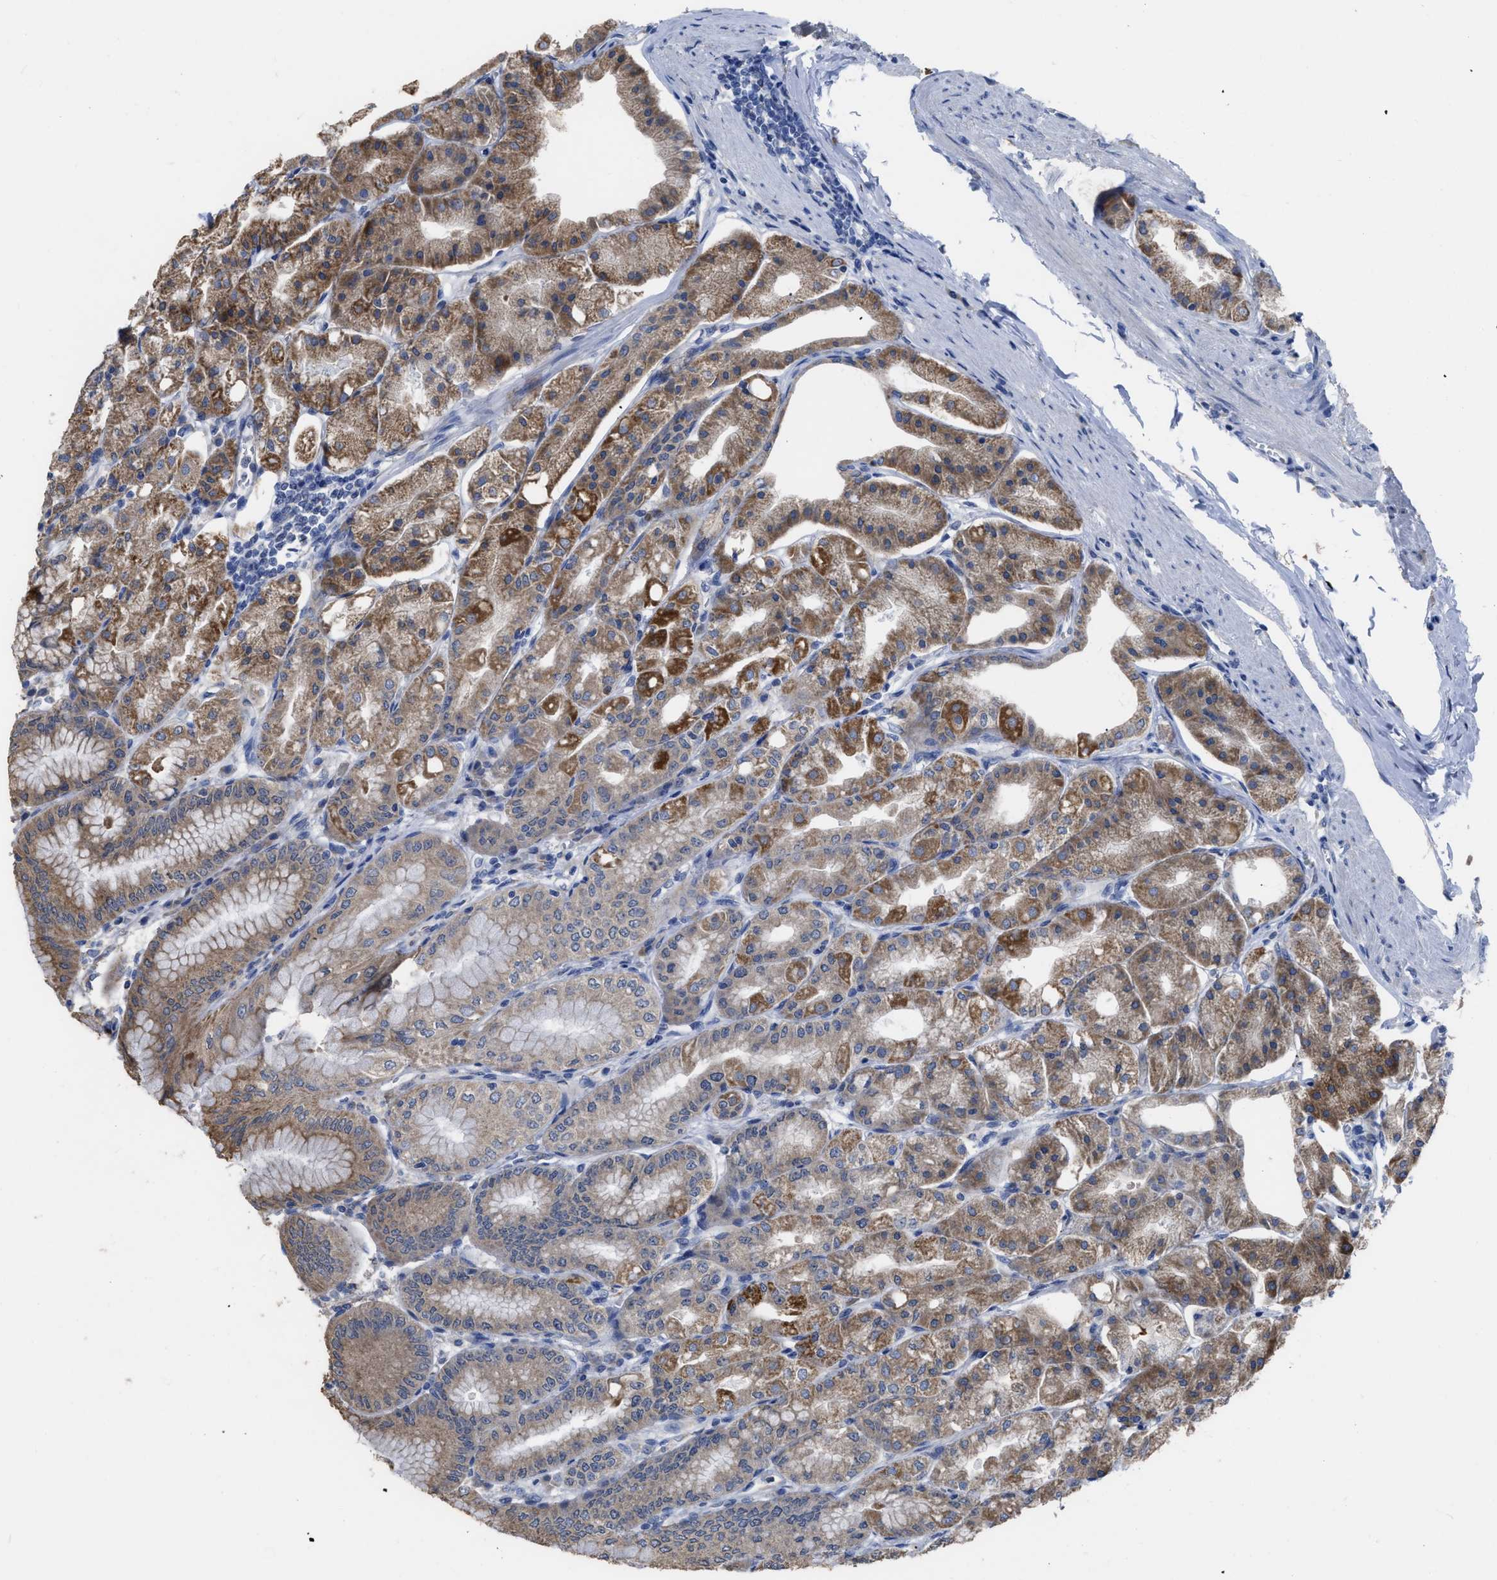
{"staining": {"intensity": "moderate", "quantity": ">75%", "location": "cytoplasmic/membranous"}, "tissue": "stomach", "cell_type": "Glandular cells", "image_type": "normal", "snomed": [{"axis": "morphology", "description": "Normal tissue, NOS"}, {"axis": "topography", "description": "Stomach, lower"}], "caption": "Normal stomach displays moderate cytoplasmic/membranous expression in about >75% of glandular cells.", "gene": "AK2", "patient": {"sex": "male", "age": 71}}